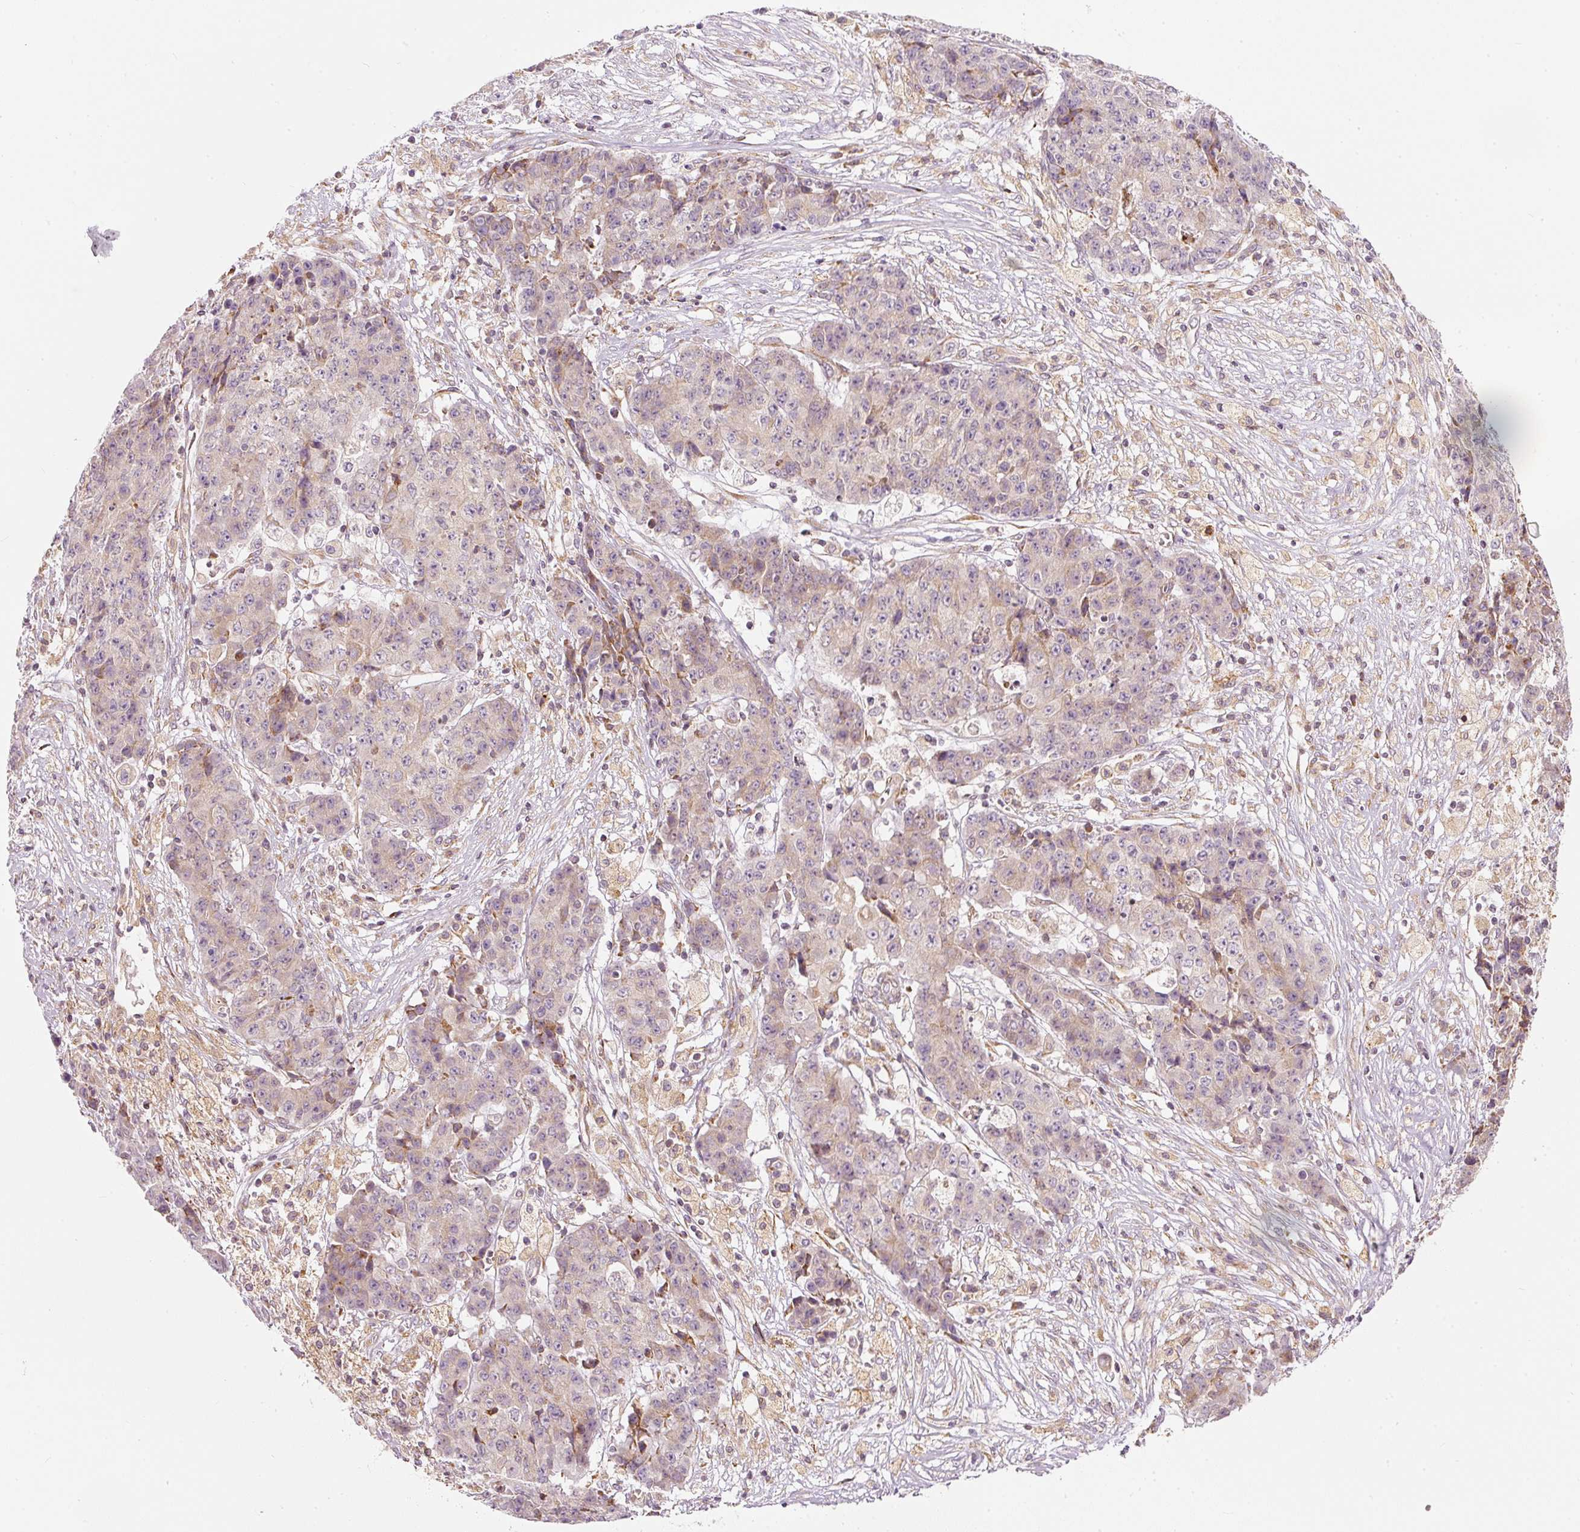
{"staining": {"intensity": "weak", "quantity": "25%-75%", "location": "cytoplasmic/membranous"}, "tissue": "ovarian cancer", "cell_type": "Tumor cells", "image_type": "cancer", "snomed": [{"axis": "morphology", "description": "Carcinoma, endometroid"}, {"axis": "topography", "description": "Ovary"}], "caption": "Protein staining of ovarian endometroid carcinoma tissue exhibits weak cytoplasmic/membranous expression in about 25%-75% of tumor cells.", "gene": "SNAPC5", "patient": {"sex": "female", "age": 42}}